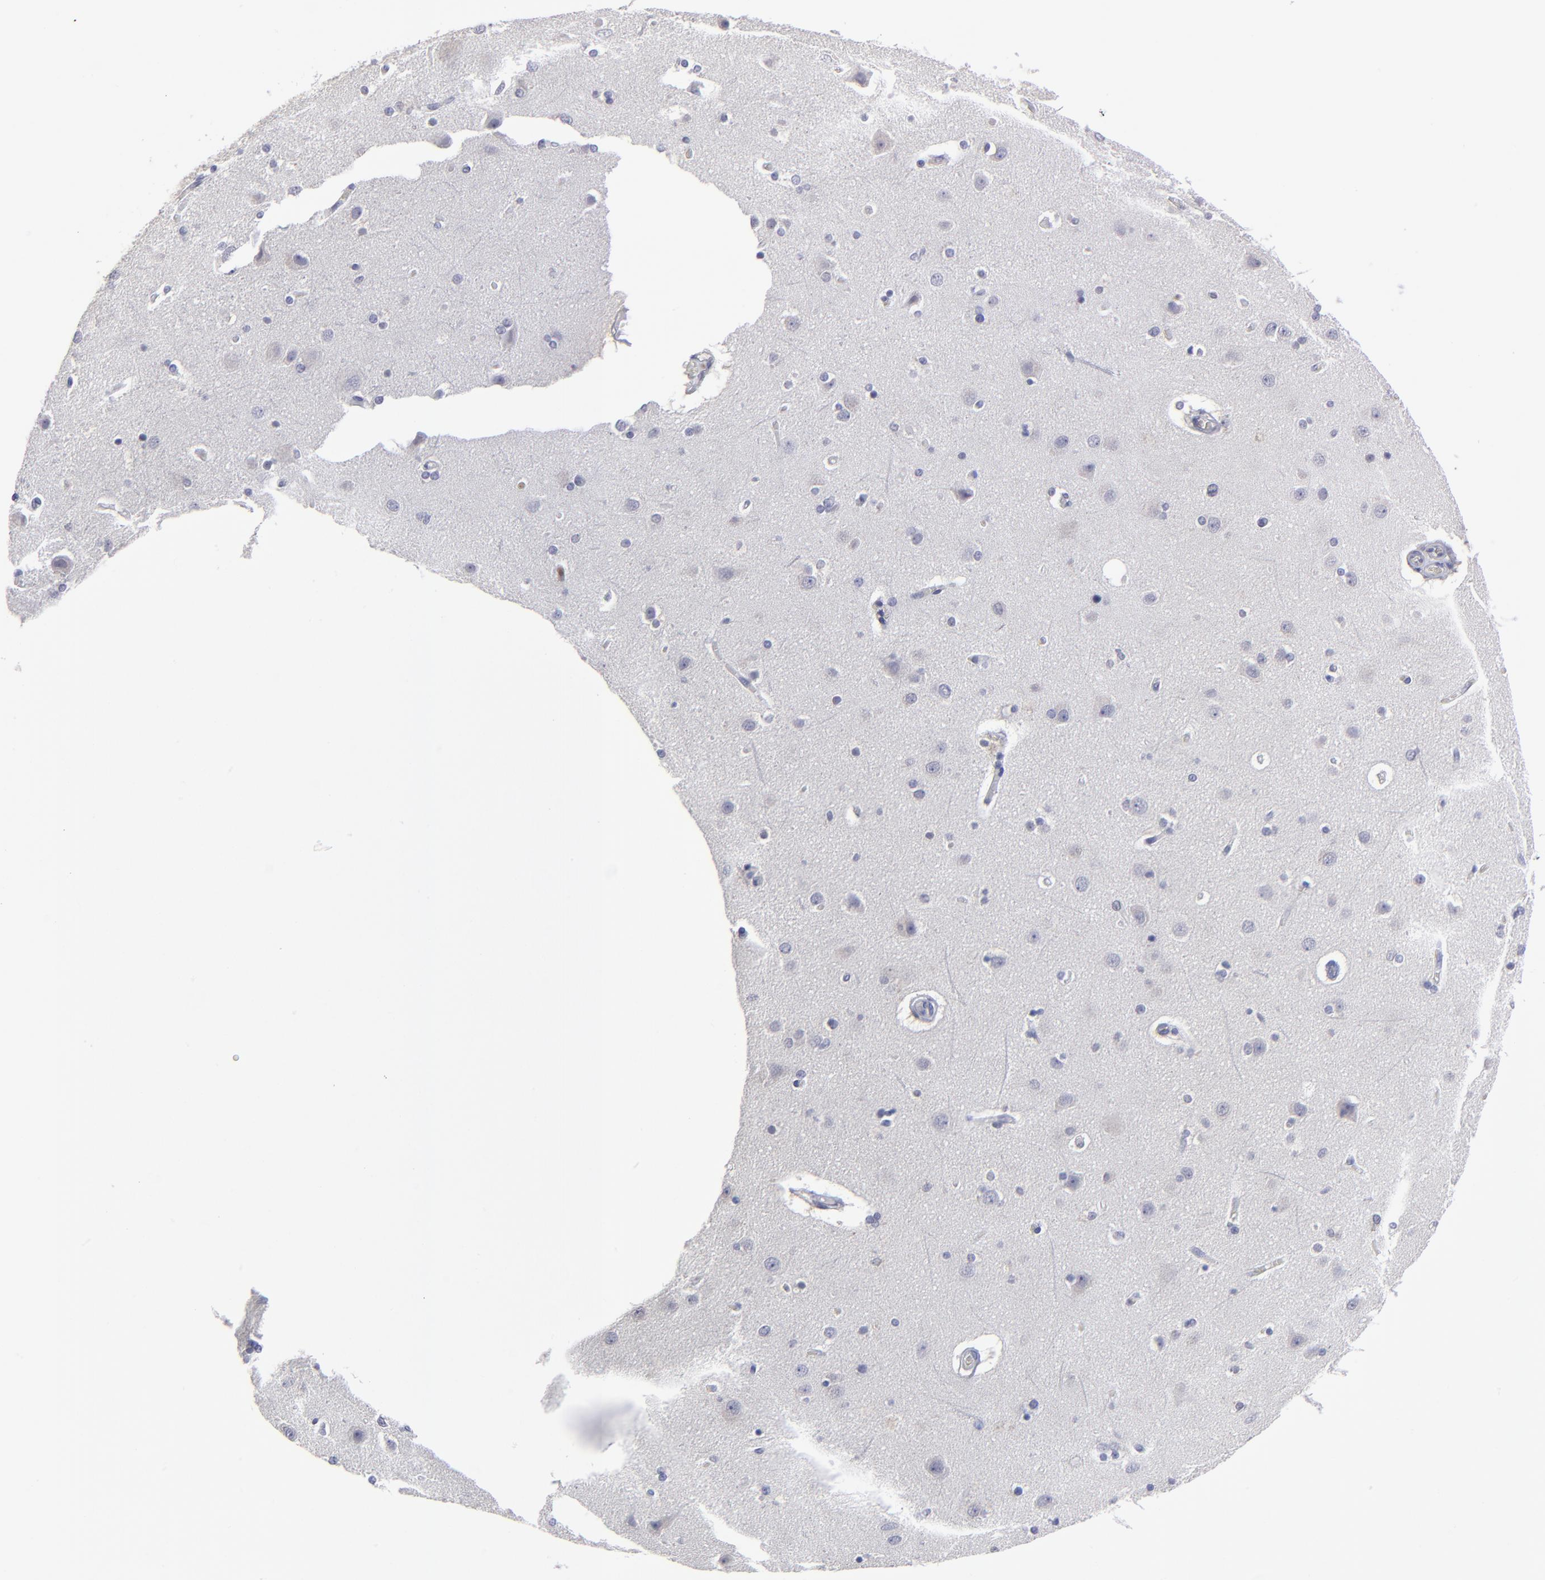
{"staining": {"intensity": "negative", "quantity": "none", "location": "none"}, "tissue": "cerebral cortex", "cell_type": "Endothelial cells", "image_type": "normal", "snomed": [{"axis": "morphology", "description": "Normal tissue, NOS"}, {"axis": "topography", "description": "Cerebral cortex"}], "caption": "Immunohistochemistry (IHC) micrograph of unremarkable human cerebral cortex stained for a protein (brown), which exhibits no positivity in endothelial cells.", "gene": "CASP3", "patient": {"sex": "female", "age": 54}}